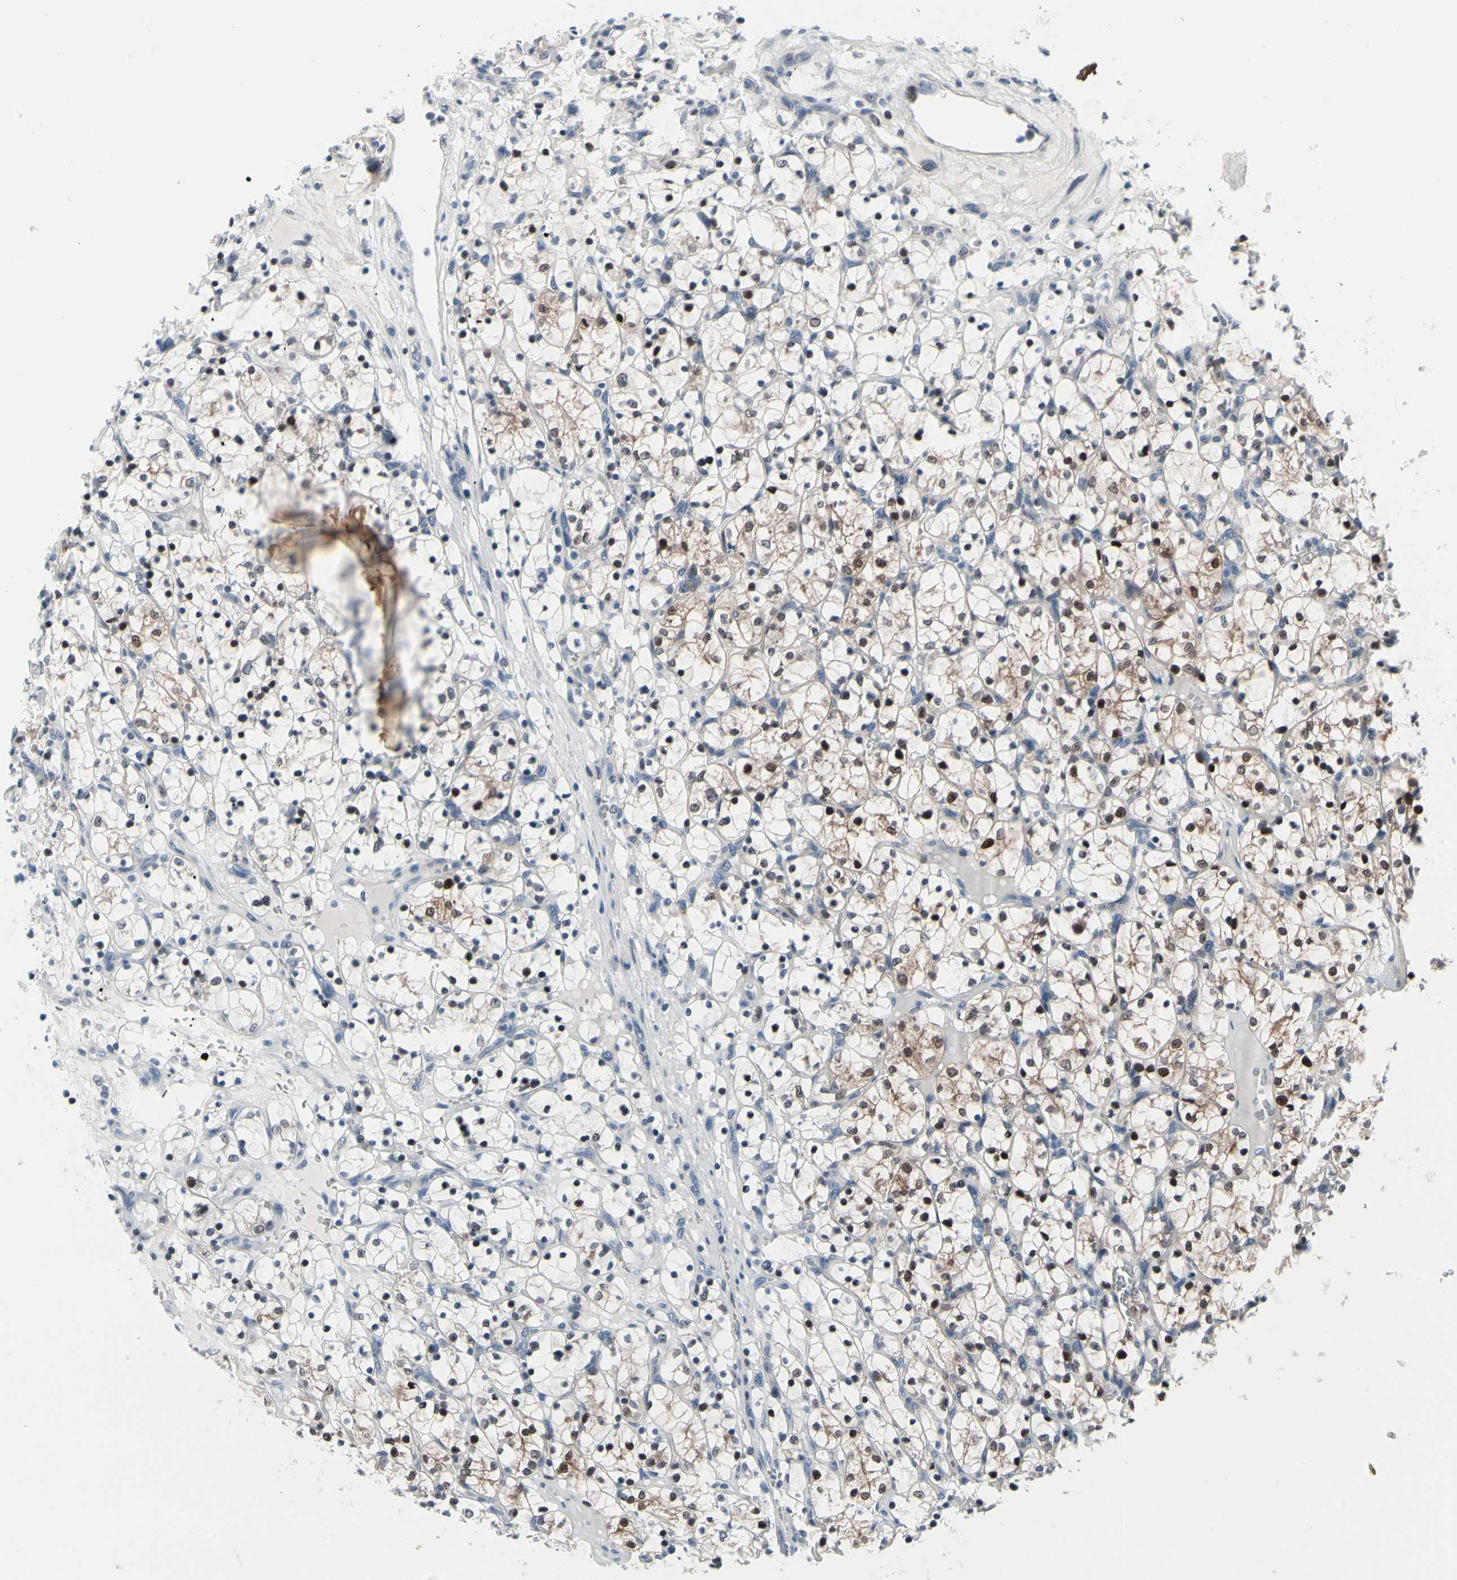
{"staining": {"intensity": "moderate", "quantity": "<25%", "location": "cytoplasmic/membranous,nuclear"}, "tissue": "renal cancer", "cell_type": "Tumor cells", "image_type": "cancer", "snomed": [{"axis": "morphology", "description": "Adenocarcinoma, NOS"}, {"axis": "topography", "description": "Kidney"}], "caption": "Immunohistochemical staining of renal cancer shows moderate cytoplasmic/membranous and nuclear protein positivity in about <25% of tumor cells. The staining was performed using DAB (3,3'-diaminobenzidine) to visualize the protein expression in brown, while the nuclei were stained in blue with hematoxylin (Magnification: 20x).", "gene": "TXN", "patient": {"sex": "female", "age": 69}}